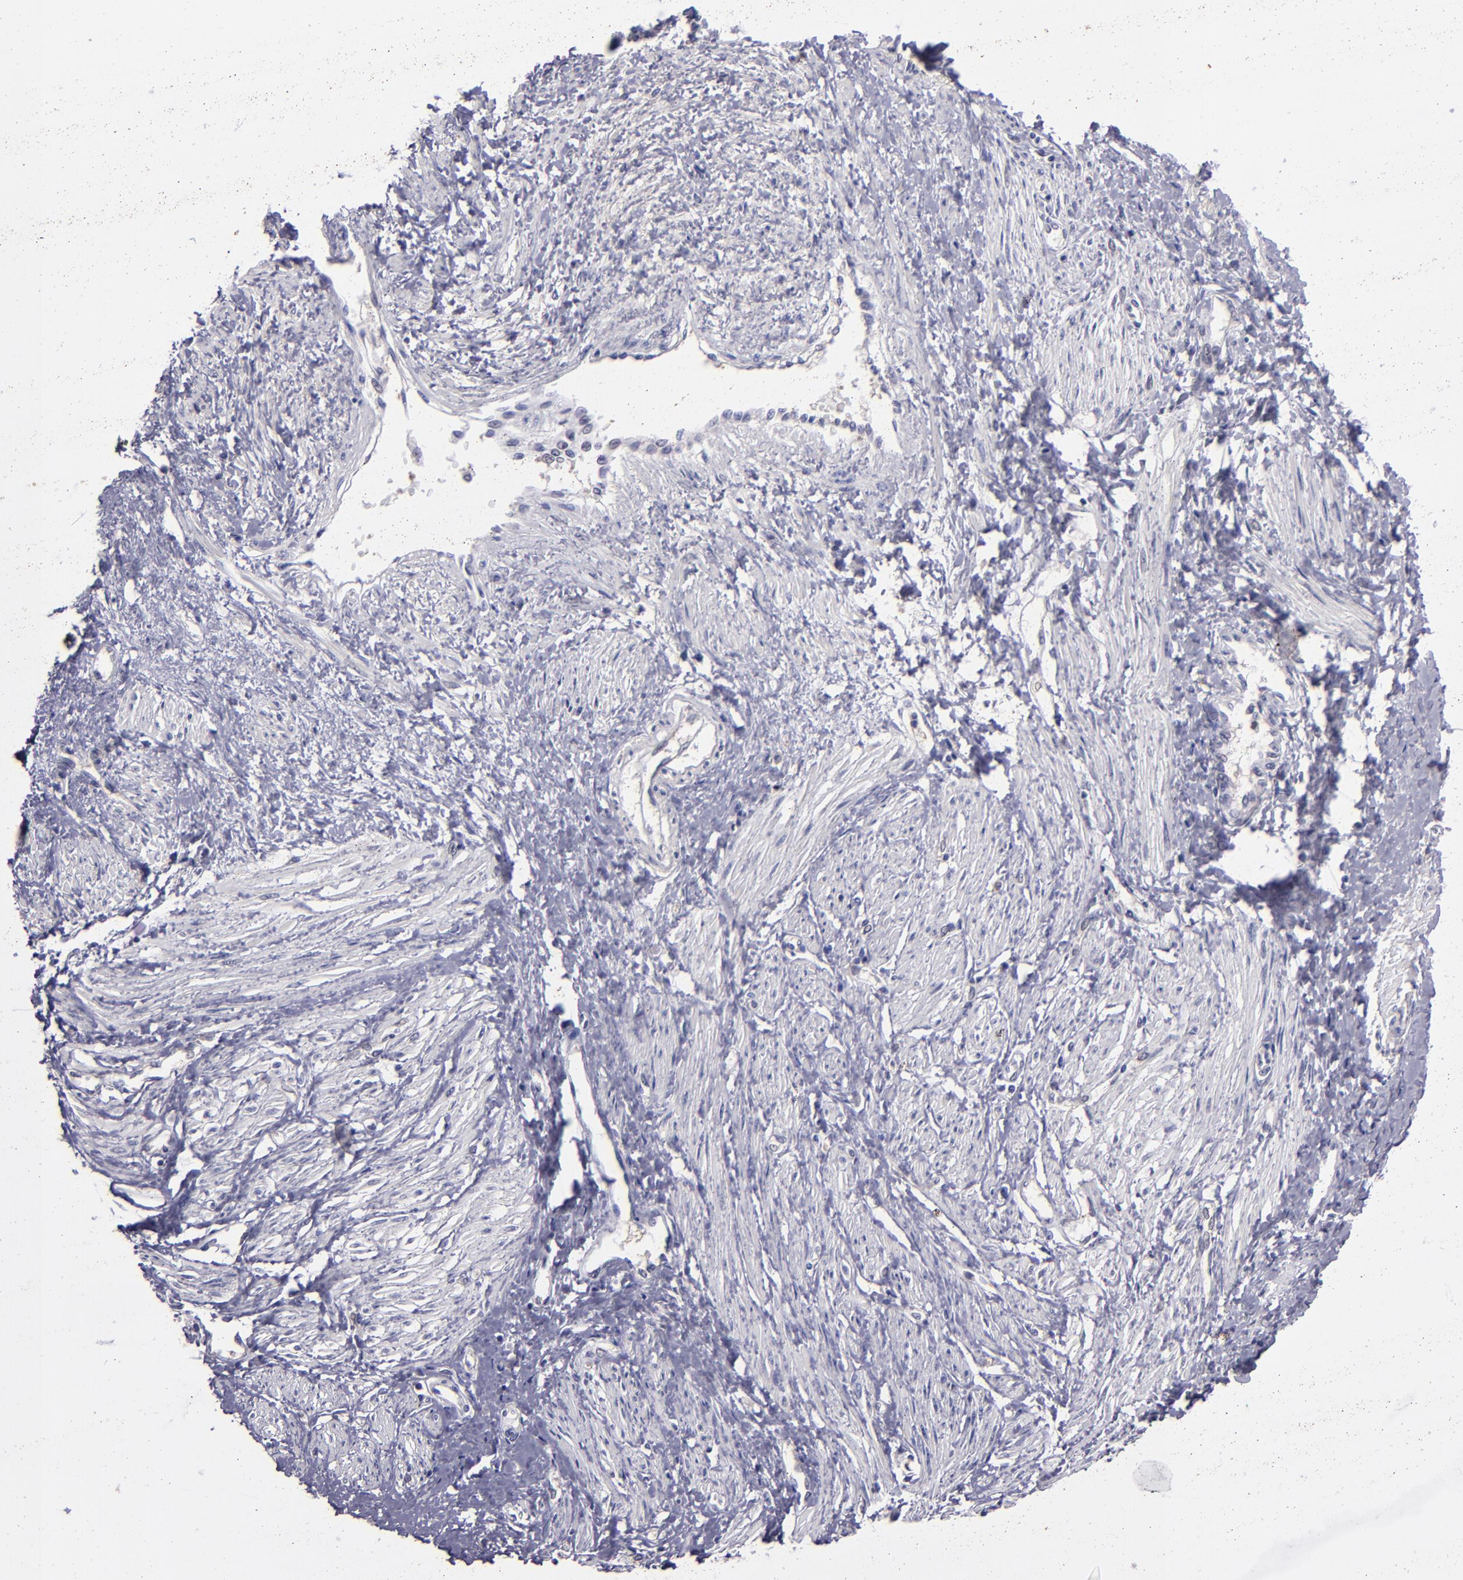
{"staining": {"intensity": "negative", "quantity": "none", "location": "none"}, "tissue": "smooth muscle", "cell_type": "Smooth muscle cells", "image_type": "normal", "snomed": [{"axis": "morphology", "description": "Normal tissue, NOS"}, {"axis": "topography", "description": "Smooth muscle"}, {"axis": "topography", "description": "Uterus"}], "caption": "Smooth muscle cells show no significant protein positivity in benign smooth muscle. The staining is performed using DAB brown chromogen with nuclei counter-stained in using hematoxylin.", "gene": "CEBPE", "patient": {"sex": "female", "age": 39}}